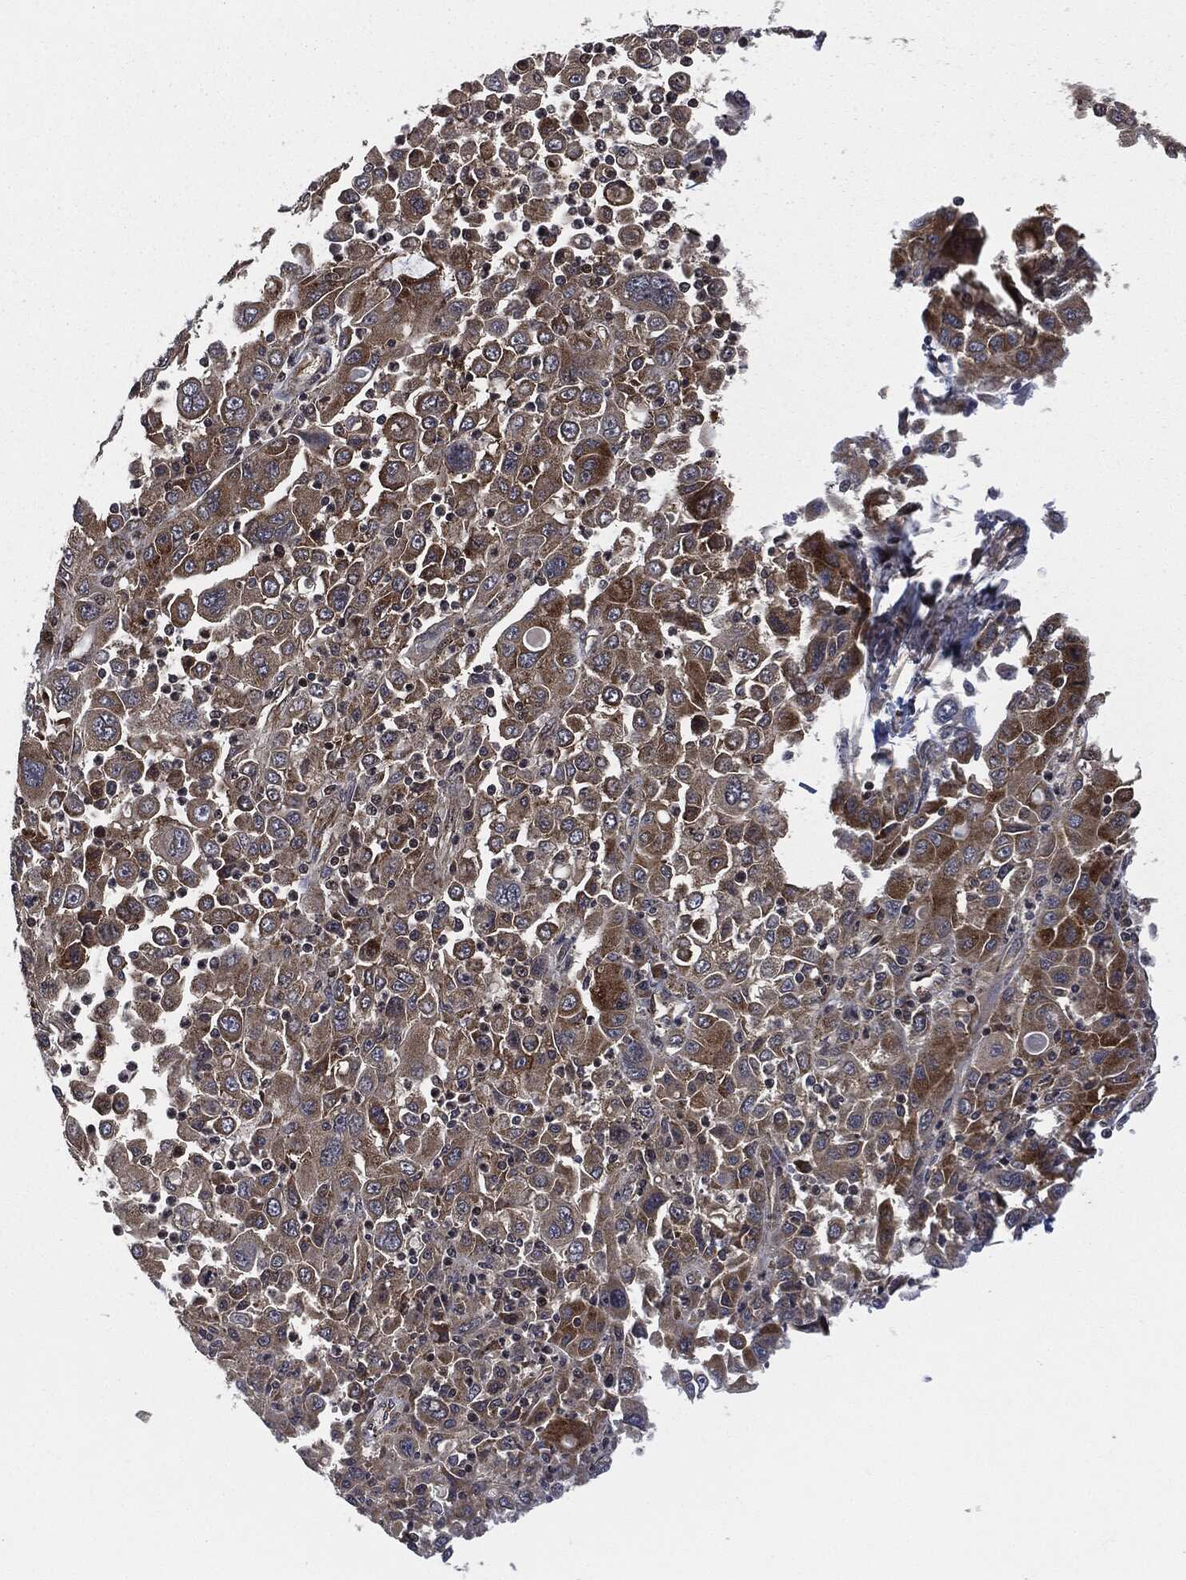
{"staining": {"intensity": "moderate", "quantity": ">75%", "location": "cytoplasmic/membranous"}, "tissue": "stomach cancer", "cell_type": "Tumor cells", "image_type": "cancer", "snomed": [{"axis": "morphology", "description": "Adenocarcinoma, NOS"}, {"axis": "topography", "description": "Stomach"}], "caption": "Adenocarcinoma (stomach) stained with immunohistochemistry shows moderate cytoplasmic/membranous staining in about >75% of tumor cells. (brown staining indicates protein expression, while blue staining denotes nuclei).", "gene": "HRAS", "patient": {"sex": "male", "age": 56}}